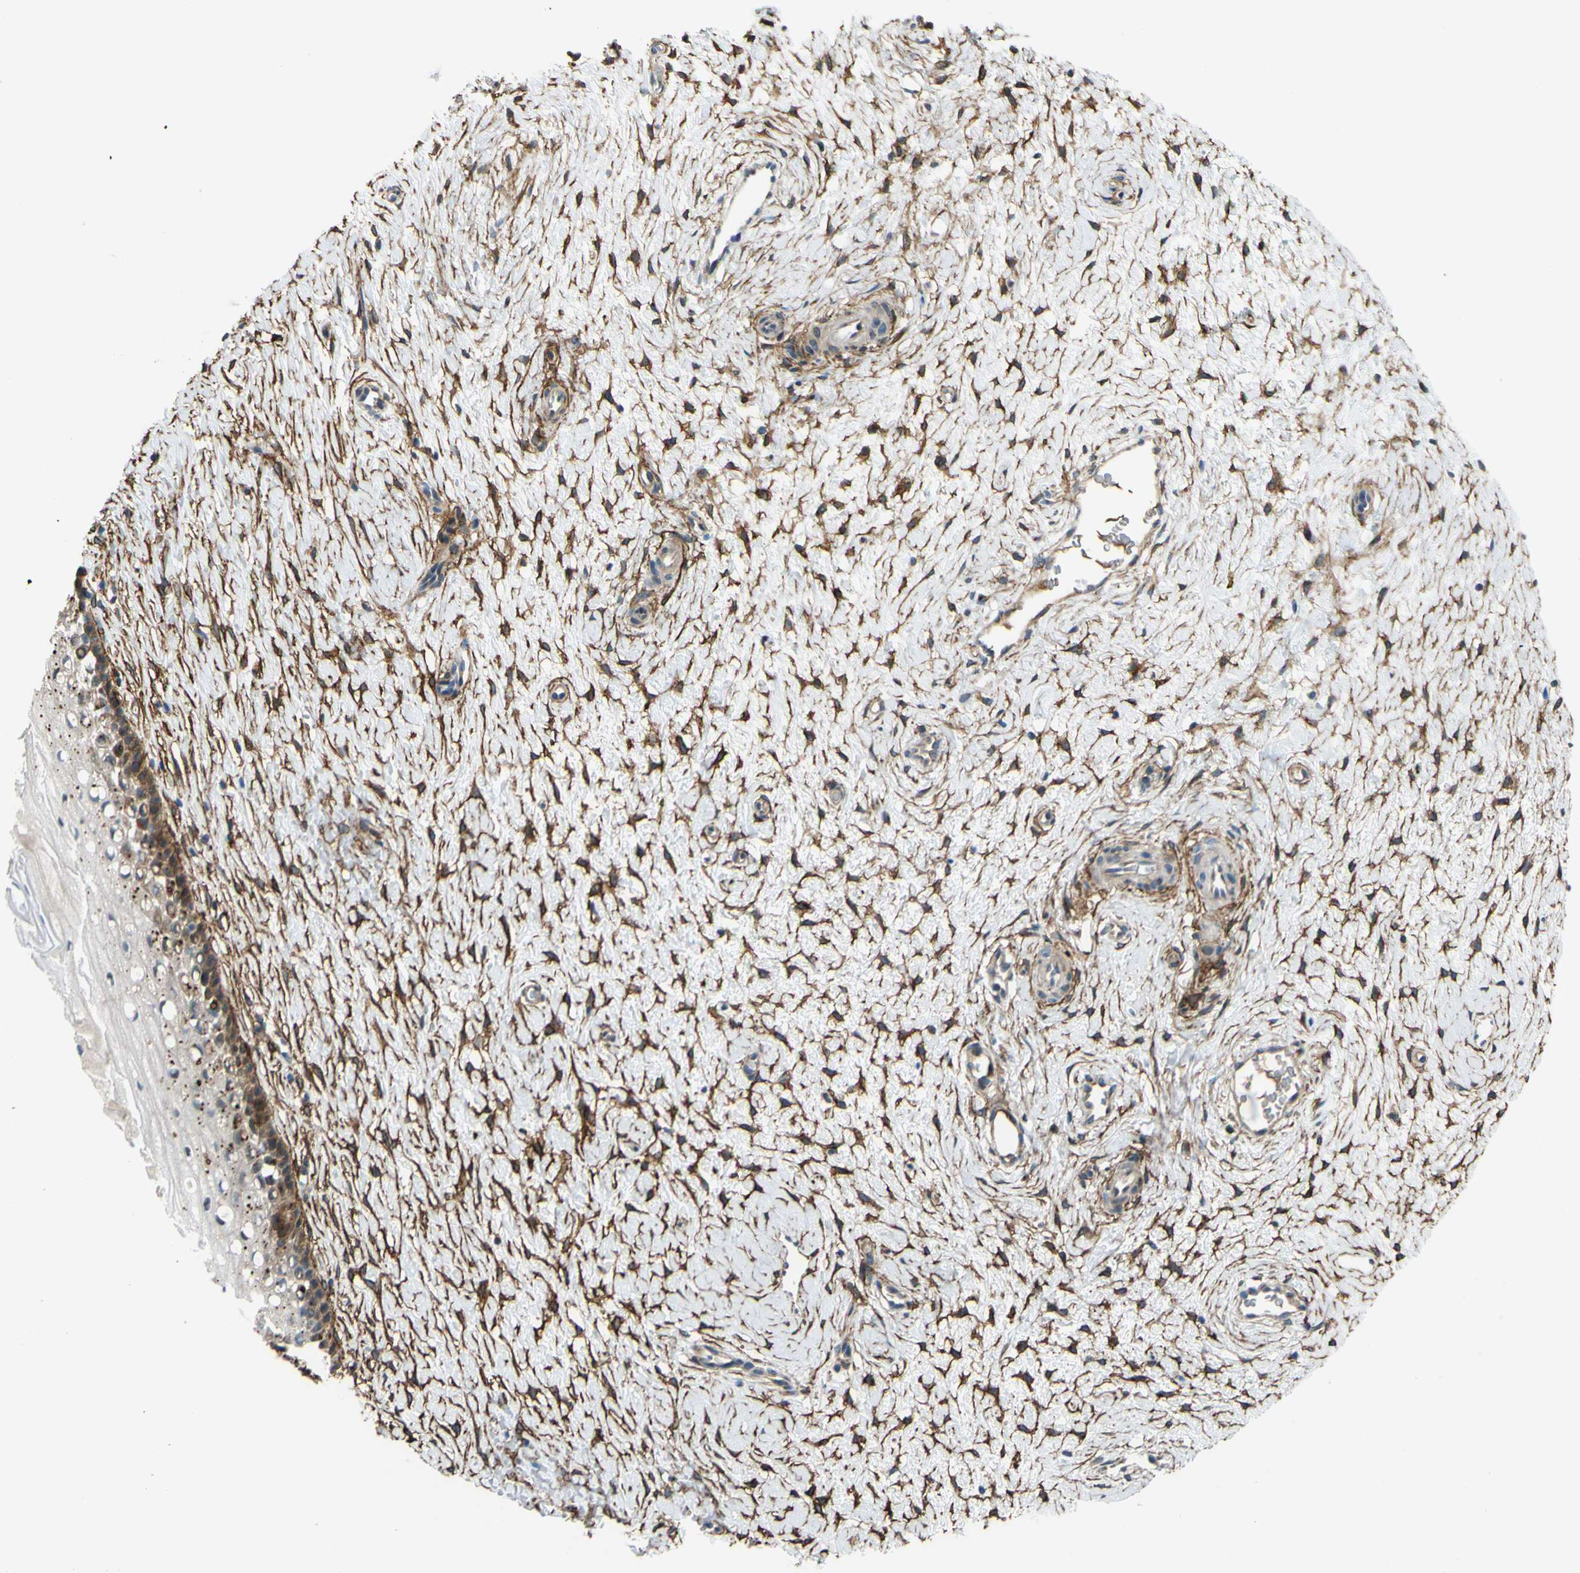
{"staining": {"intensity": "moderate", "quantity": "<25%", "location": "cytoplasmic/membranous"}, "tissue": "cervix", "cell_type": "Squamous epithelial cells", "image_type": "normal", "snomed": [{"axis": "morphology", "description": "Normal tissue, NOS"}, {"axis": "topography", "description": "Cervix"}], "caption": "IHC micrograph of benign cervix stained for a protein (brown), which demonstrates low levels of moderate cytoplasmic/membranous staining in about <25% of squamous epithelial cells.", "gene": "ARHGAP1", "patient": {"sex": "female", "age": 39}}